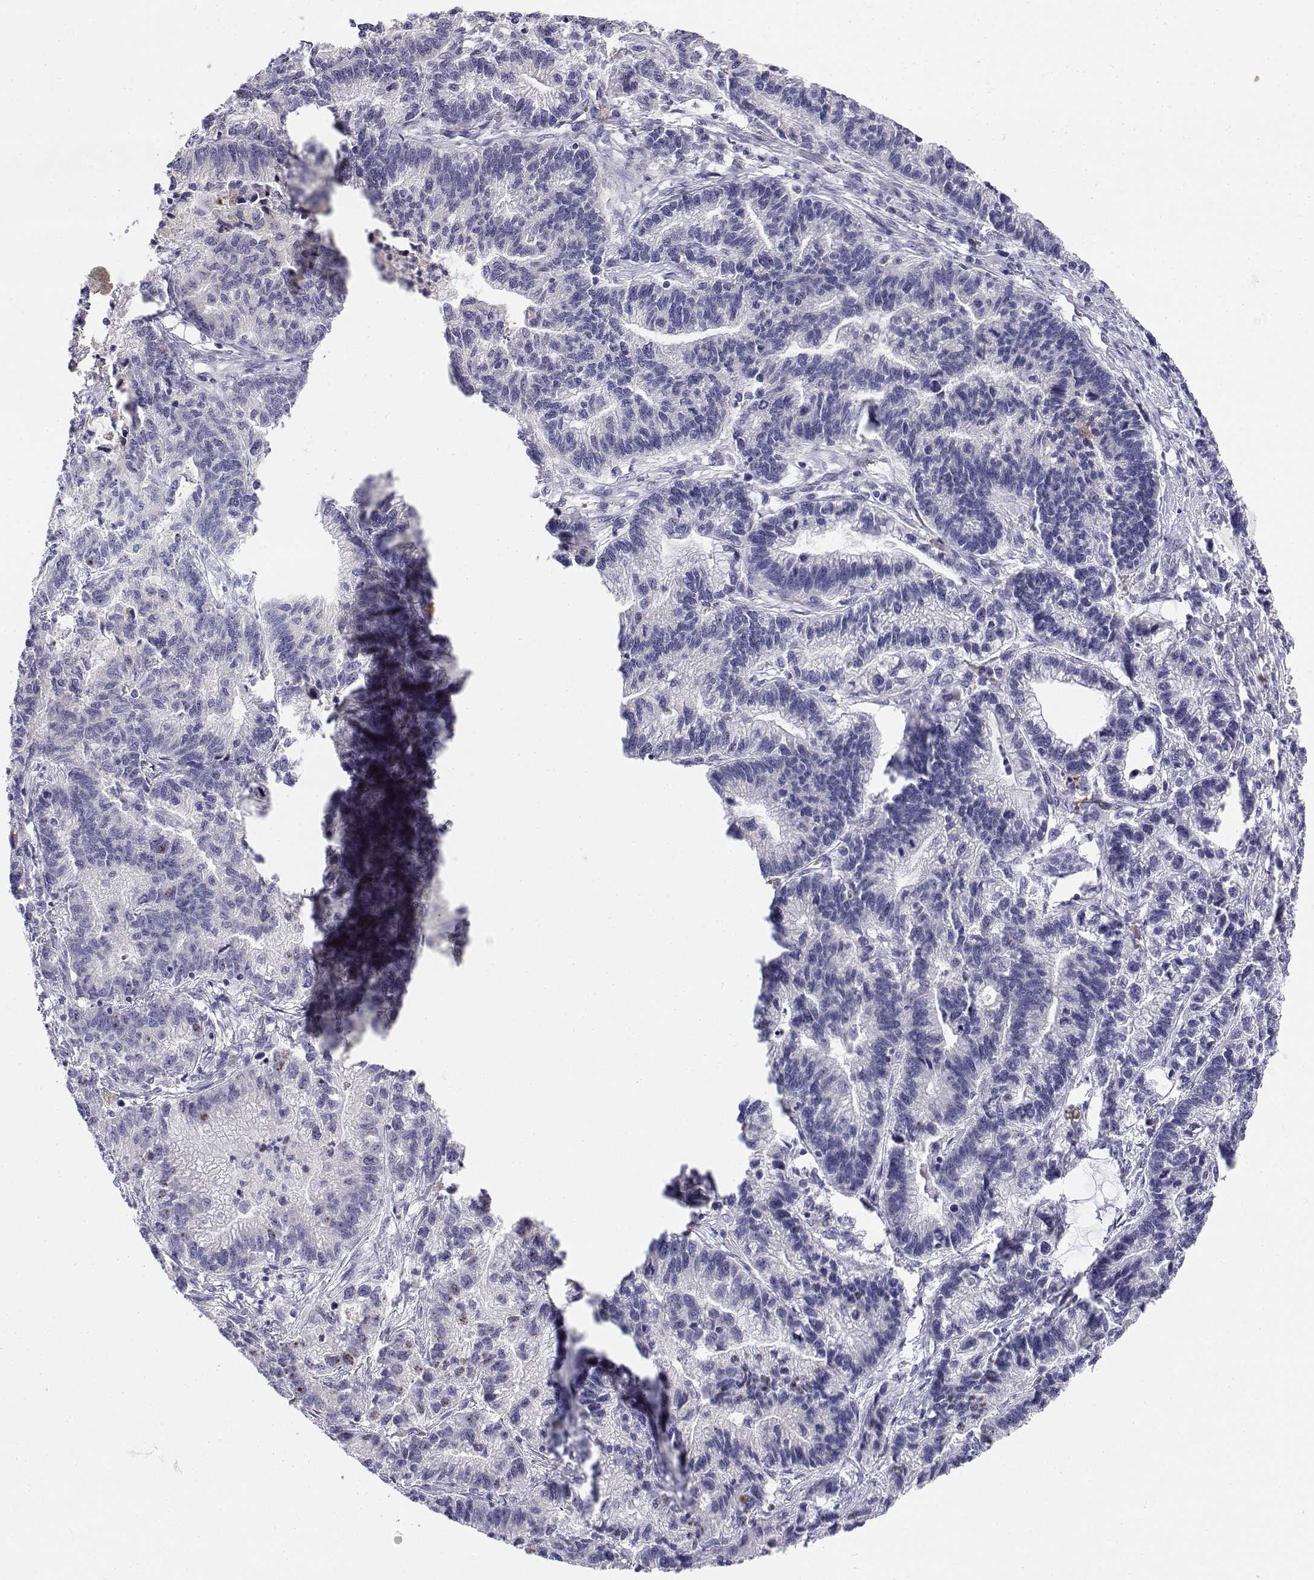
{"staining": {"intensity": "negative", "quantity": "none", "location": "none"}, "tissue": "stomach cancer", "cell_type": "Tumor cells", "image_type": "cancer", "snomed": [{"axis": "morphology", "description": "Adenocarcinoma, NOS"}, {"axis": "topography", "description": "Stomach"}], "caption": "High power microscopy micrograph of an immunohistochemistry (IHC) micrograph of adenocarcinoma (stomach), revealing no significant expression in tumor cells. (DAB (3,3'-diaminobenzidine) immunohistochemistry (IHC) visualized using brightfield microscopy, high magnification).", "gene": "CADM1", "patient": {"sex": "male", "age": 83}}